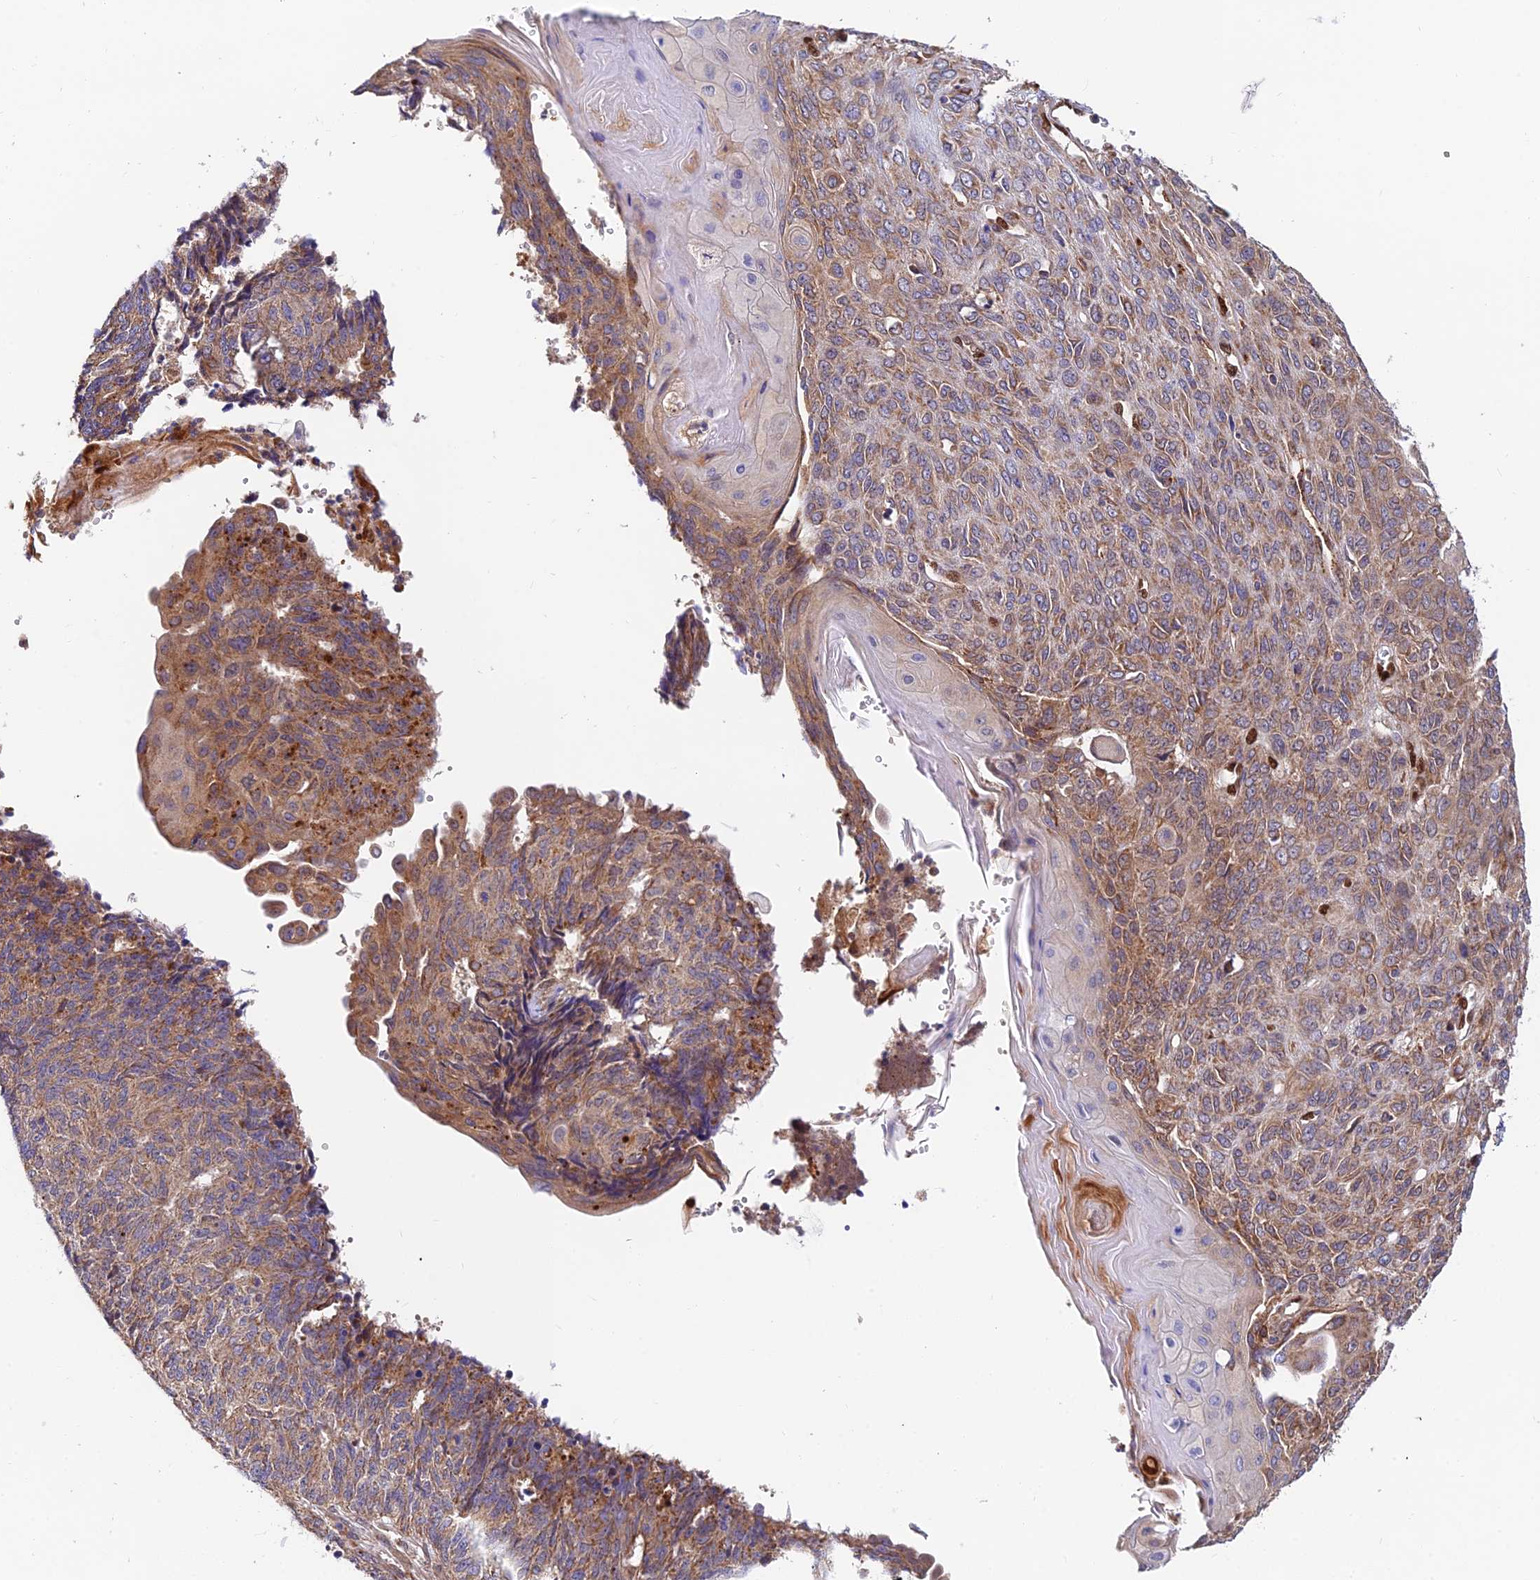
{"staining": {"intensity": "moderate", "quantity": ">75%", "location": "cytoplasmic/membranous"}, "tissue": "endometrial cancer", "cell_type": "Tumor cells", "image_type": "cancer", "snomed": [{"axis": "morphology", "description": "Adenocarcinoma, NOS"}, {"axis": "topography", "description": "Endometrium"}], "caption": "Human endometrial cancer (adenocarcinoma) stained with a brown dye reveals moderate cytoplasmic/membranous positive expression in approximately >75% of tumor cells.", "gene": "PODNL1", "patient": {"sex": "female", "age": 32}}